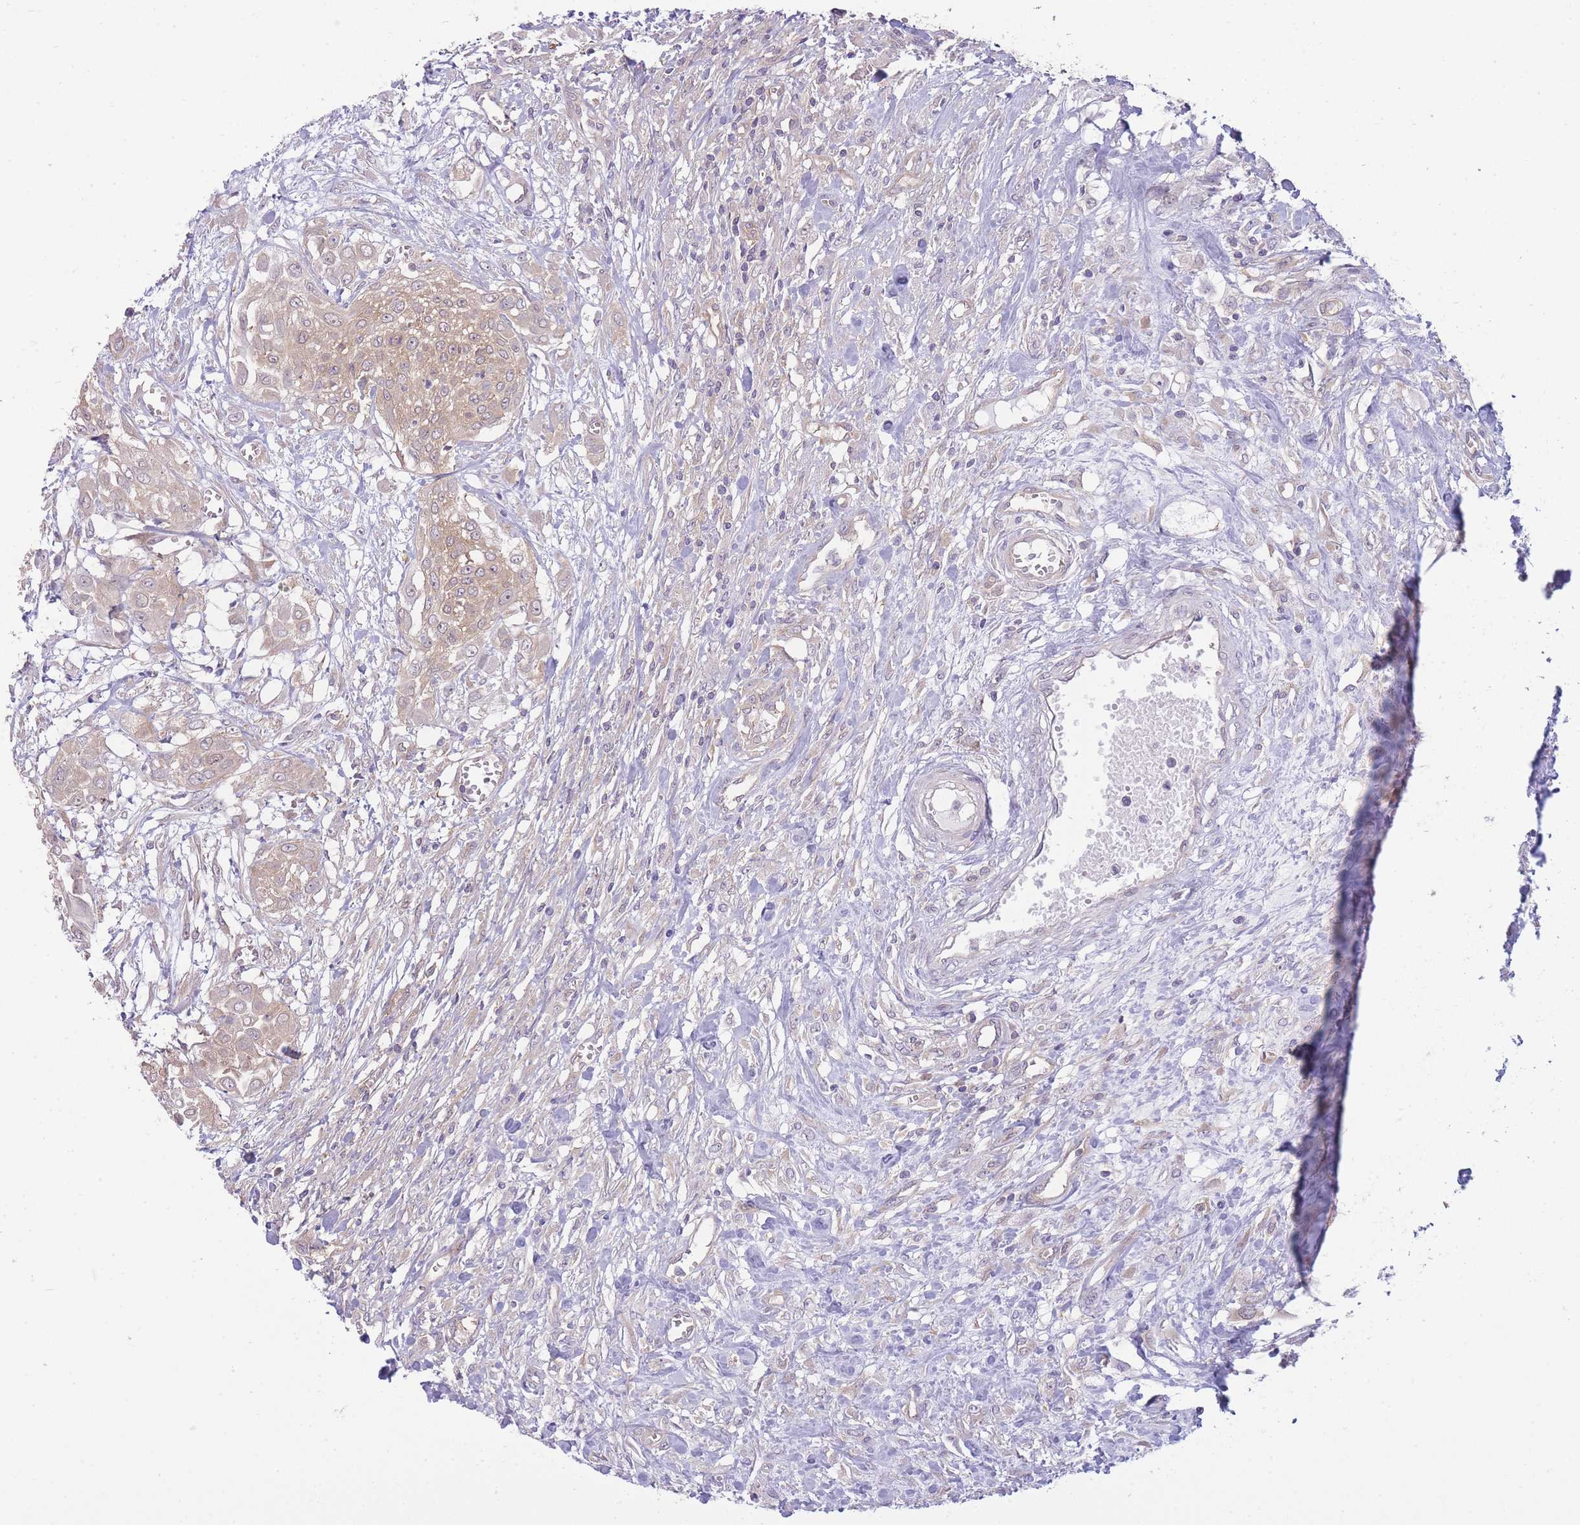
{"staining": {"intensity": "weak", "quantity": "<25%", "location": "cytoplasmic/membranous"}, "tissue": "urothelial cancer", "cell_type": "Tumor cells", "image_type": "cancer", "snomed": [{"axis": "morphology", "description": "Urothelial carcinoma, High grade"}, {"axis": "topography", "description": "Urinary bladder"}], "caption": "The histopathology image reveals no staining of tumor cells in urothelial cancer.", "gene": "PFDN6", "patient": {"sex": "male", "age": 57}}